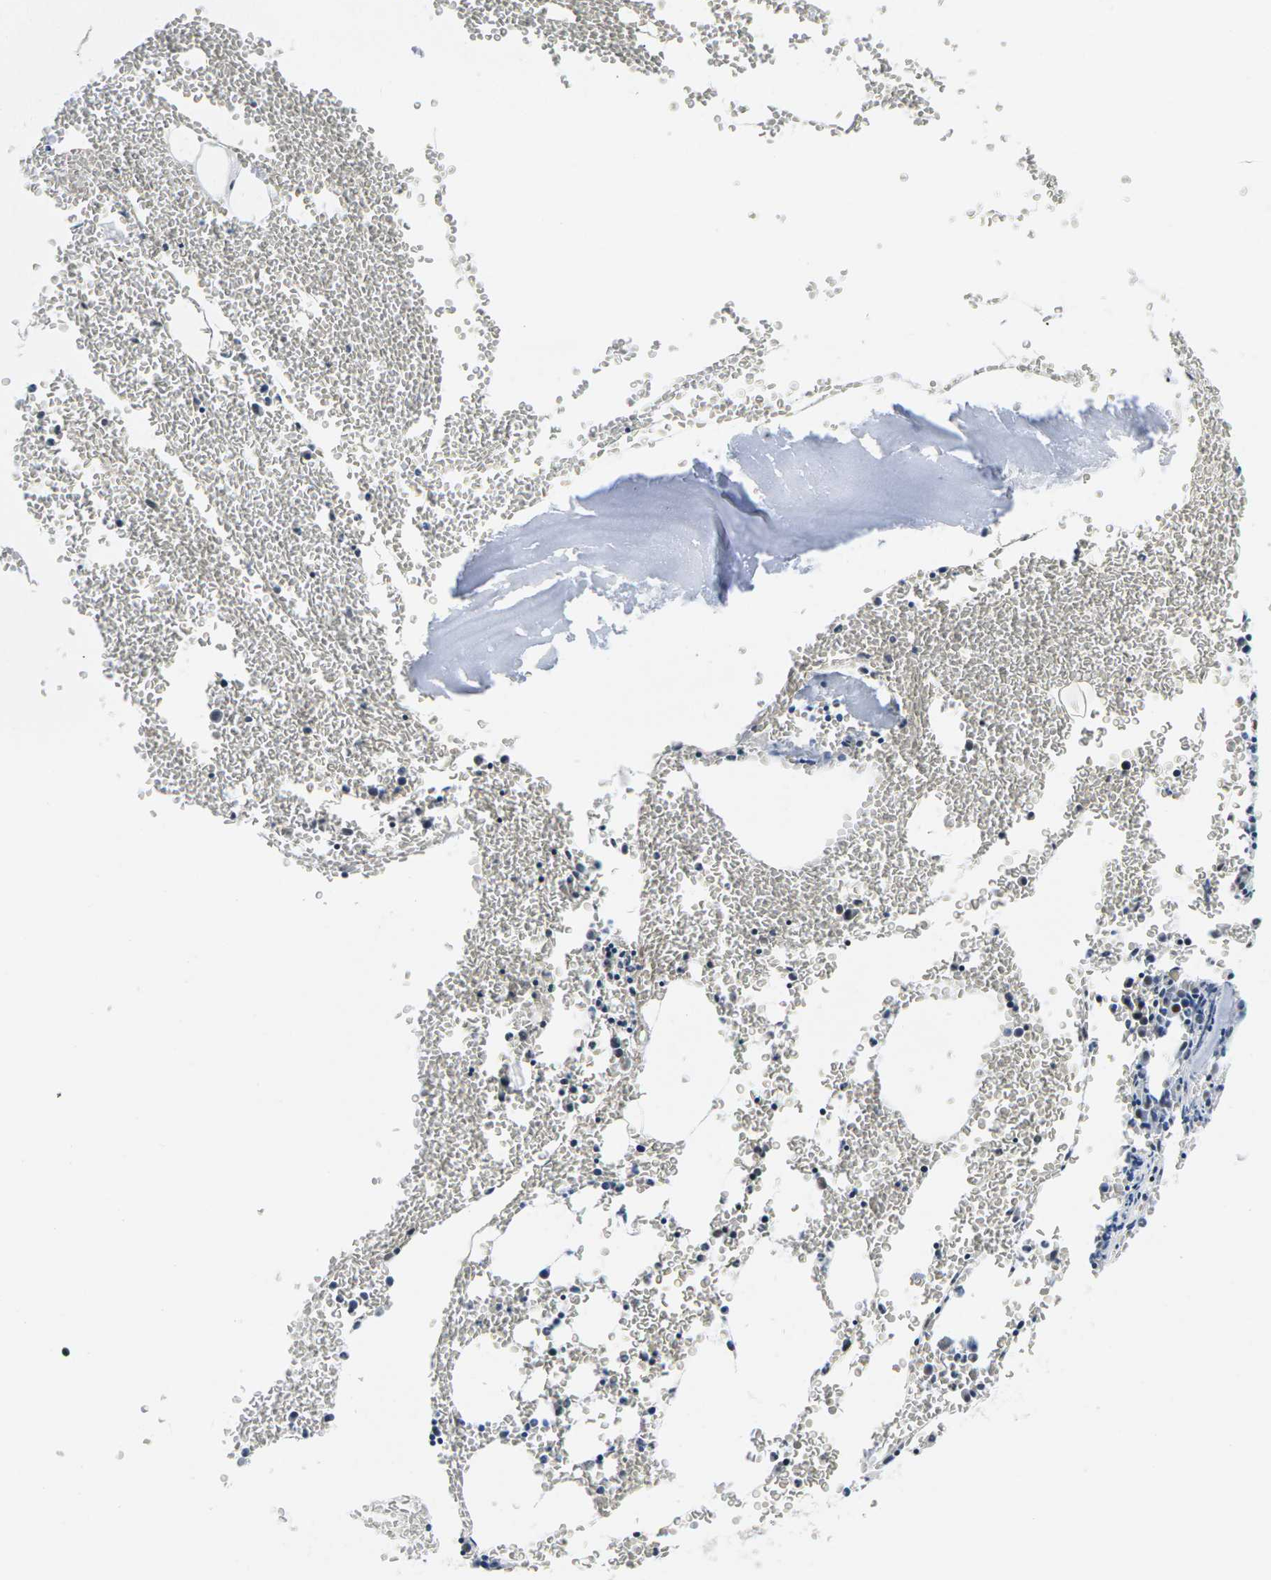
{"staining": {"intensity": "moderate", "quantity": "25%-75%", "location": "nuclear"}, "tissue": "bone marrow", "cell_type": "Hematopoietic cells", "image_type": "normal", "snomed": [{"axis": "morphology", "description": "Normal tissue, NOS"}, {"axis": "morphology", "description": "Inflammation, NOS"}, {"axis": "topography", "description": "Bone marrow"}], "caption": "Bone marrow stained with immunohistochemistry (IHC) exhibits moderate nuclear staining in approximately 25%-75% of hematopoietic cells.", "gene": "NSRP1", "patient": {"sex": "female", "age": 56}}